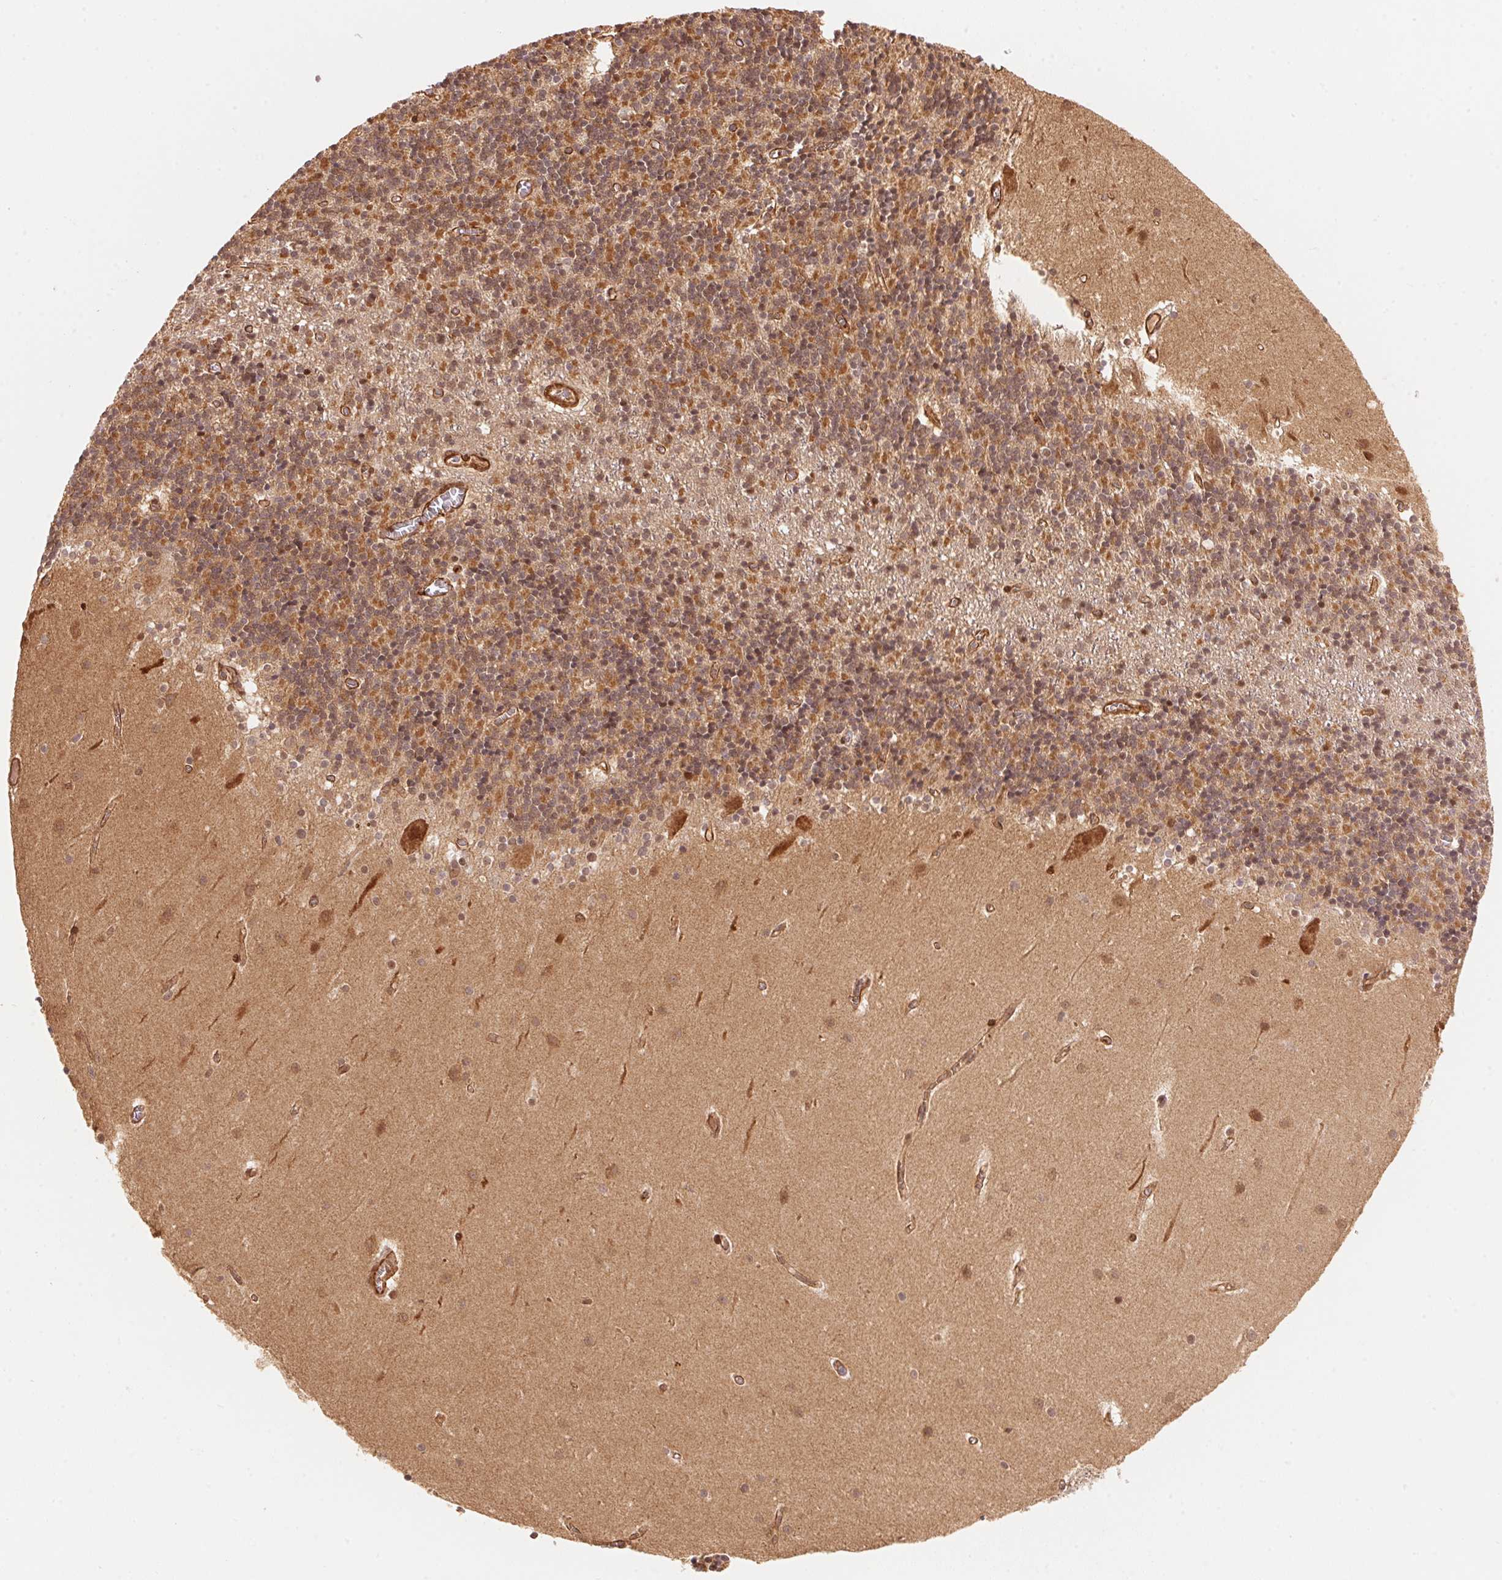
{"staining": {"intensity": "moderate", "quantity": "25%-75%", "location": "cytoplasmic/membranous,nuclear"}, "tissue": "cerebellum", "cell_type": "Cells in granular layer", "image_type": "normal", "snomed": [{"axis": "morphology", "description": "Normal tissue, NOS"}, {"axis": "topography", "description": "Cerebellum"}], "caption": "Immunohistochemistry staining of benign cerebellum, which shows medium levels of moderate cytoplasmic/membranous,nuclear positivity in about 25%-75% of cells in granular layer indicating moderate cytoplasmic/membranous,nuclear protein staining. The staining was performed using DAB (brown) for protein detection and nuclei were counterstained in hematoxylin (blue).", "gene": "TNIP2", "patient": {"sex": "male", "age": 70}}